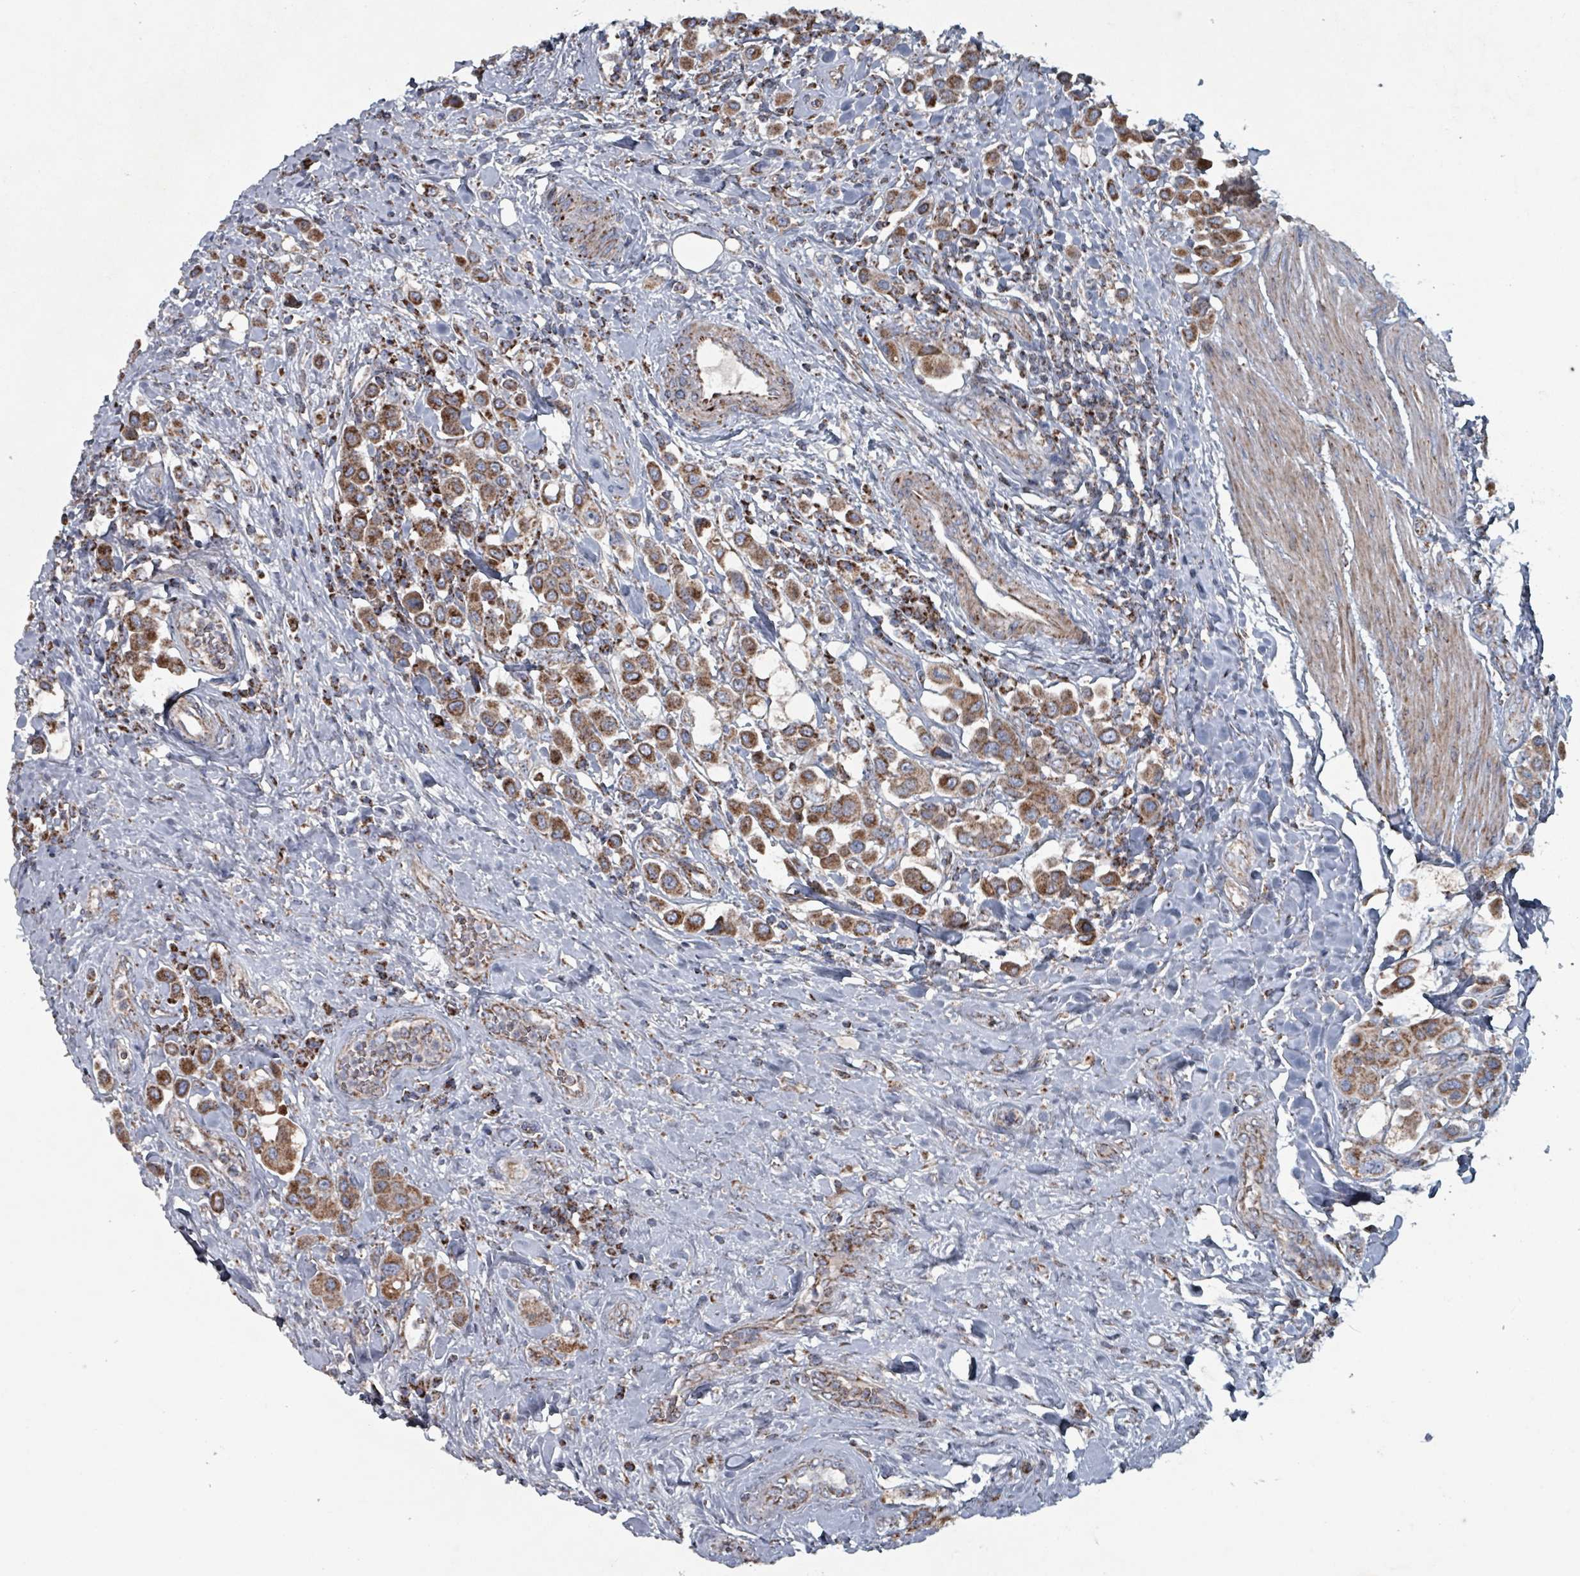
{"staining": {"intensity": "moderate", "quantity": ">75%", "location": "cytoplasmic/membranous"}, "tissue": "urothelial cancer", "cell_type": "Tumor cells", "image_type": "cancer", "snomed": [{"axis": "morphology", "description": "Urothelial carcinoma, High grade"}, {"axis": "topography", "description": "Urinary bladder"}], "caption": "Human urothelial cancer stained with a brown dye shows moderate cytoplasmic/membranous positive staining in about >75% of tumor cells.", "gene": "ABHD18", "patient": {"sex": "male", "age": 50}}